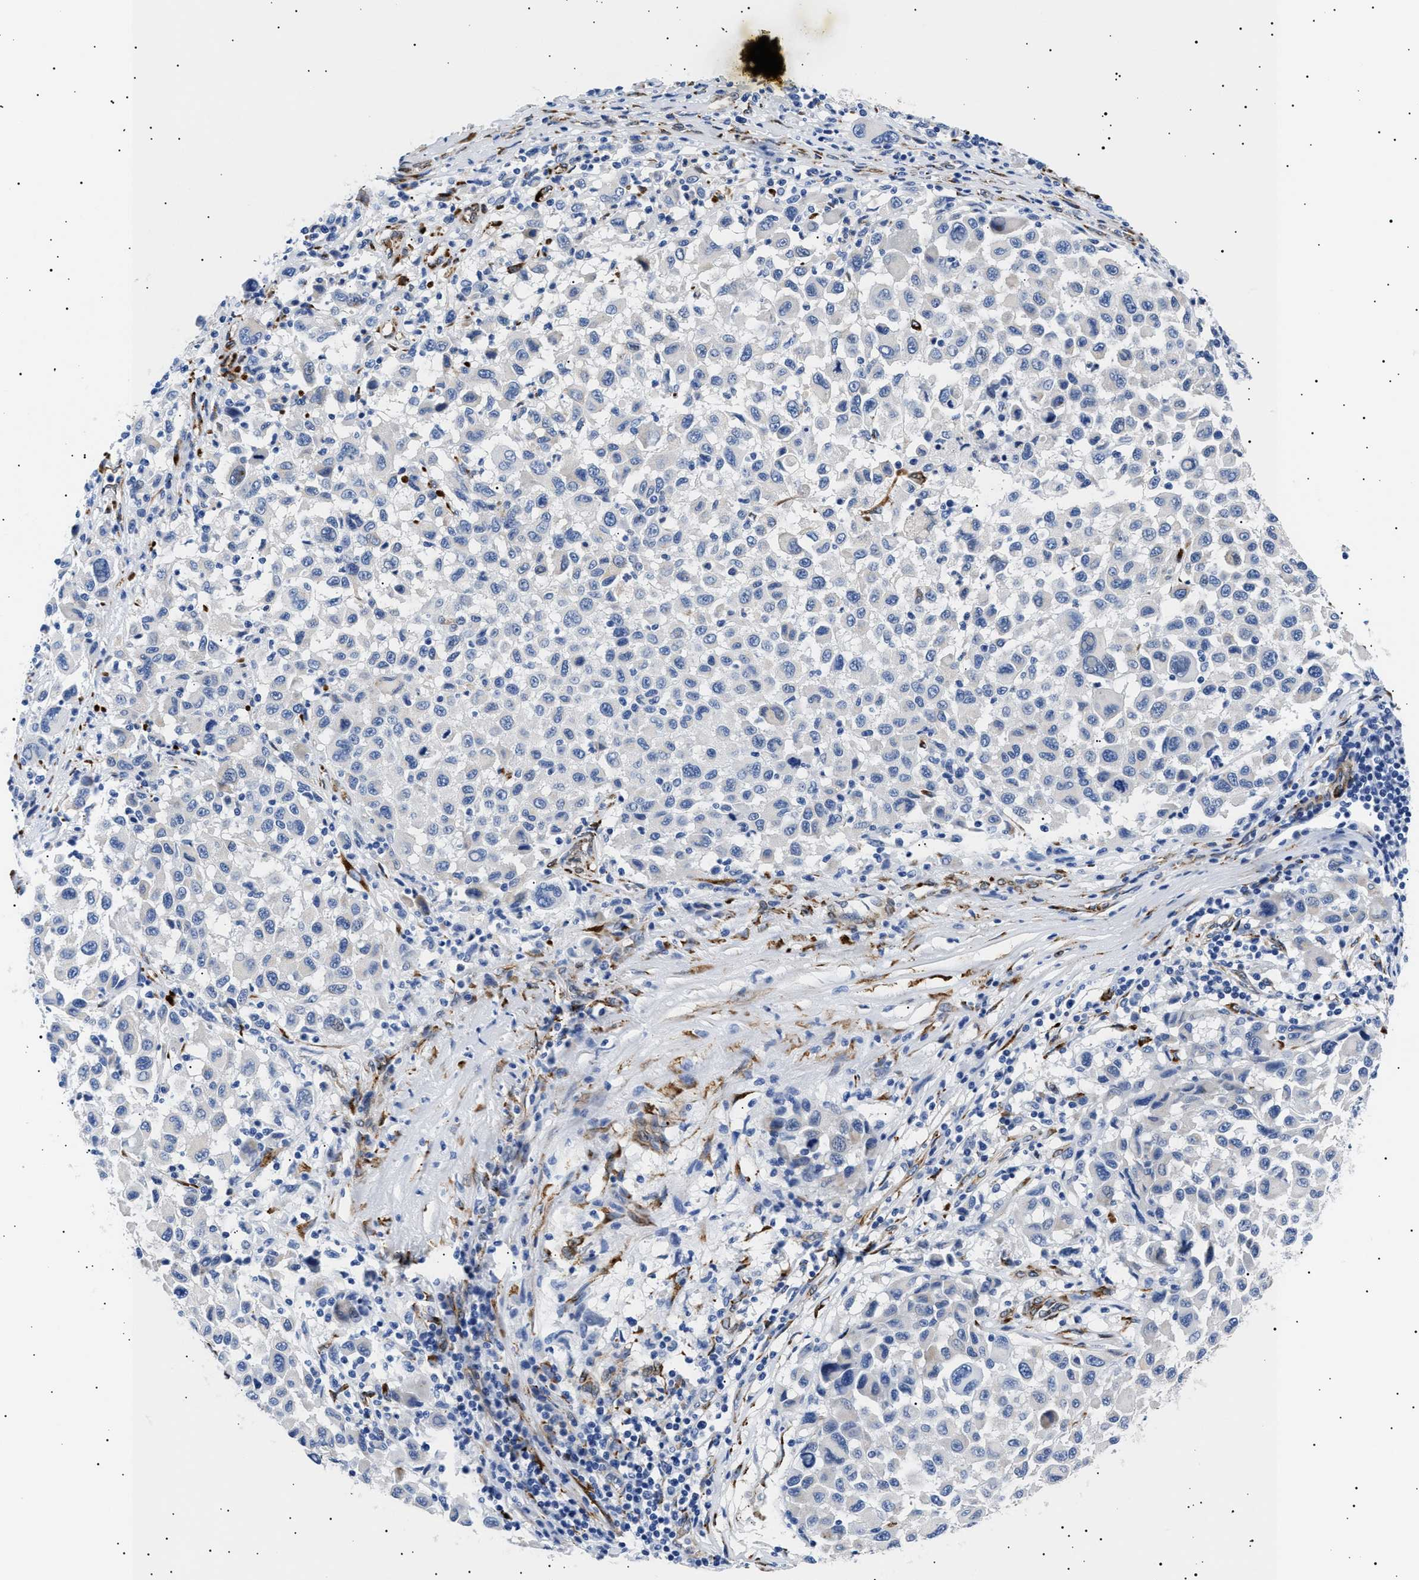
{"staining": {"intensity": "negative", "quantity": "none", "location": "none"}, "tissue": "melanoma", "cell_type": "Tumor cells", "image_type": "cancer", "snomed": [{"axis": "morphology", "description": "Malignant melanoma, Metastatic site"}, {"axis": "topography", "description": "Lymph node"}], "caption": "Immunohistochemistry micrograph of neoplastic tissue: melanoma stained with DAB (3,3'-diaminobenzidine) demonstrates no significant protein expression in tumor cells.", "gene": "HEMGN", "patient": {"sex": "male", "age": 61}}